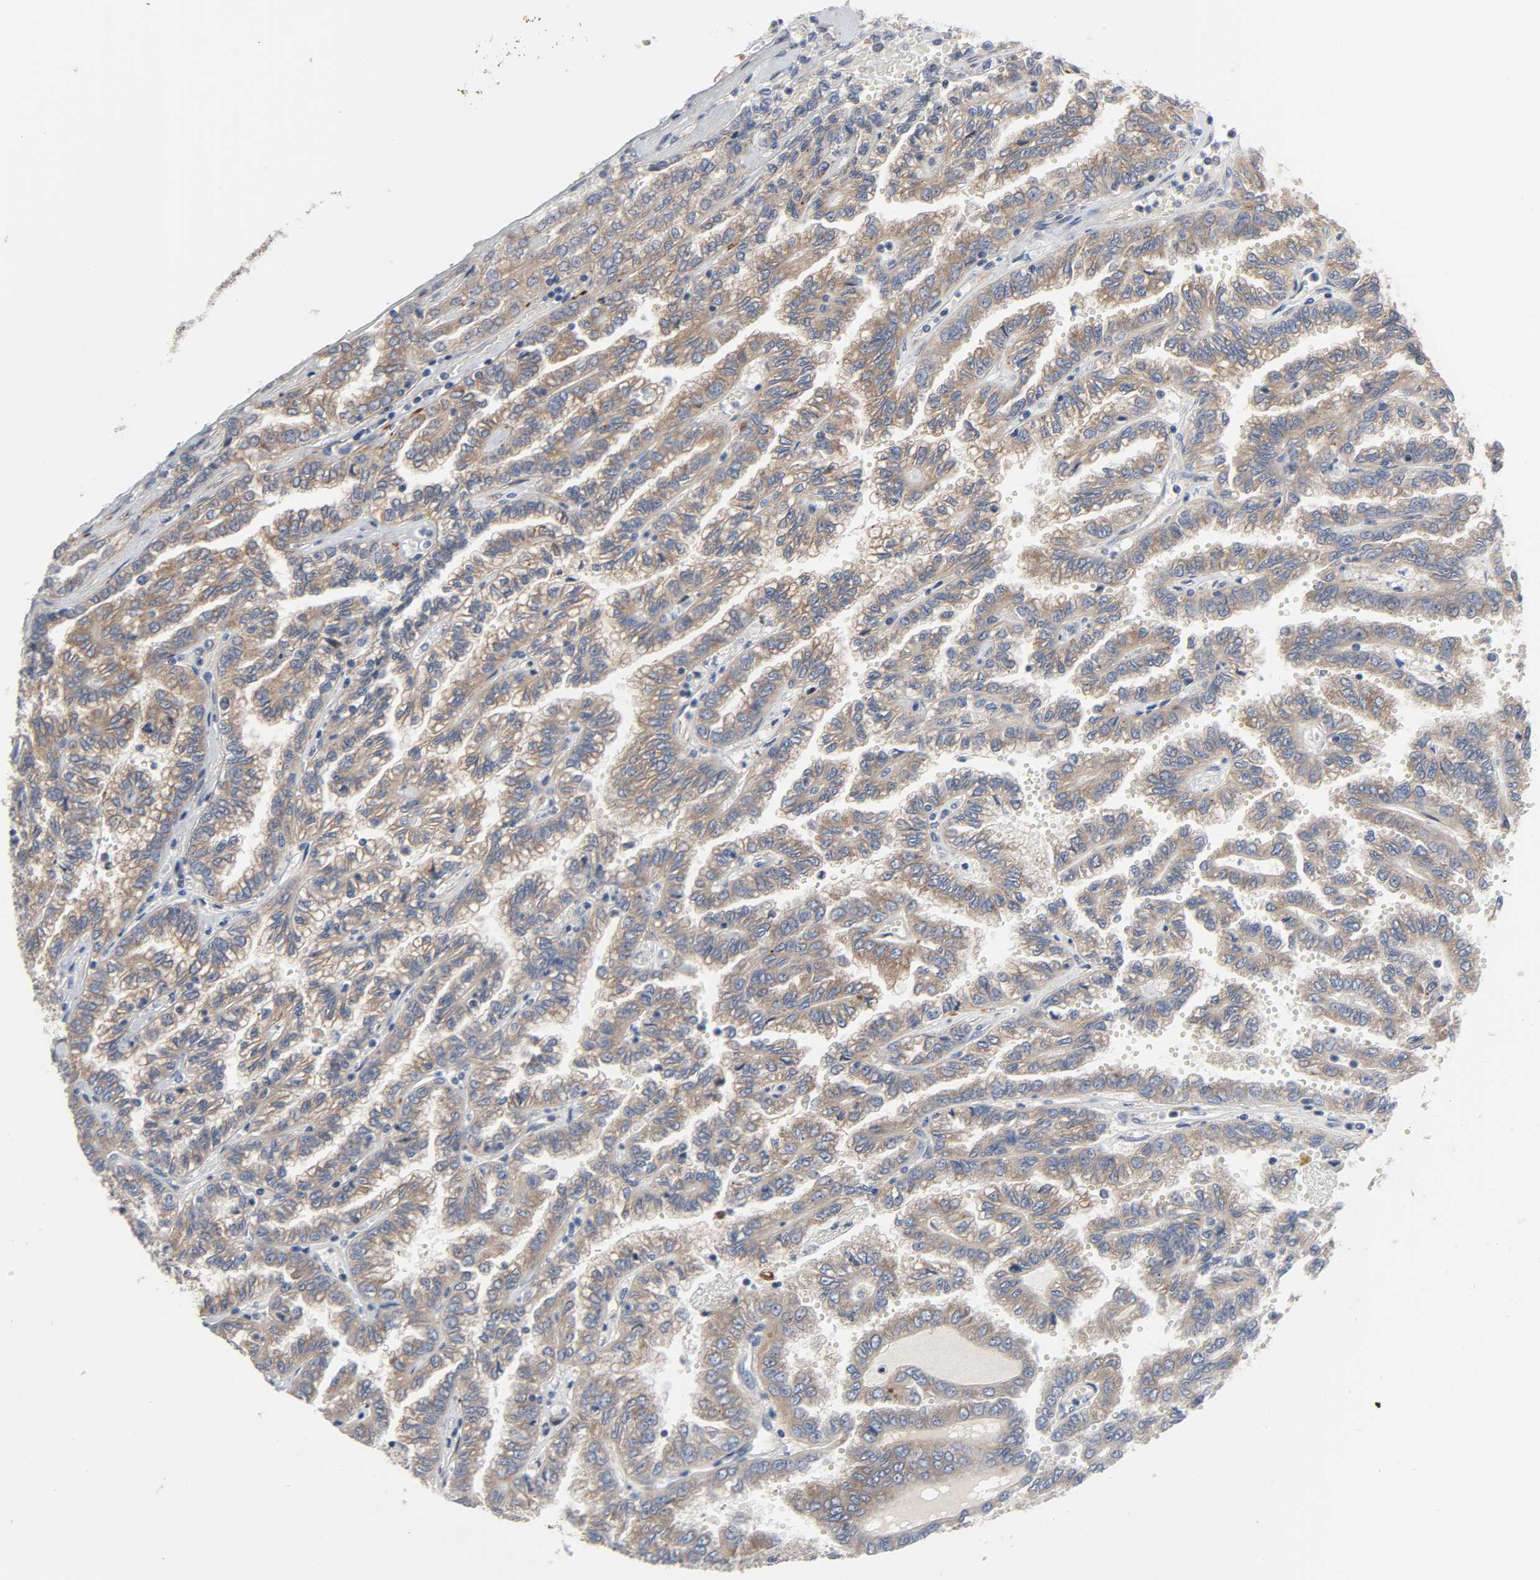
{"staining": {"intensity": "moderate", "quantity": ">75%", "location": "cytoplasmic/membranous"}, "tissue": "renal cancer", "cell_type": "Tumor cells", "image_type": "cancer", "snomed": [{"axis": "morphology", "description": "Inflammation, NOS"}, {"axis": "morphology", "description": "Adenocarcinoma, NOS"}, {"axis": "topography", "description": "Kidney"}], "caption": "Moderate cytoplasmic/membranous staining is identified in approximately >75% of tumor cells in renal adenocarcinoma. (Stains: DAB in brown, nuclei in blue, Microscopy: brightfield microscopy at high magnification).", "gene": "ARHGAP1", "patient": {"sex": "male", "age": 68}}